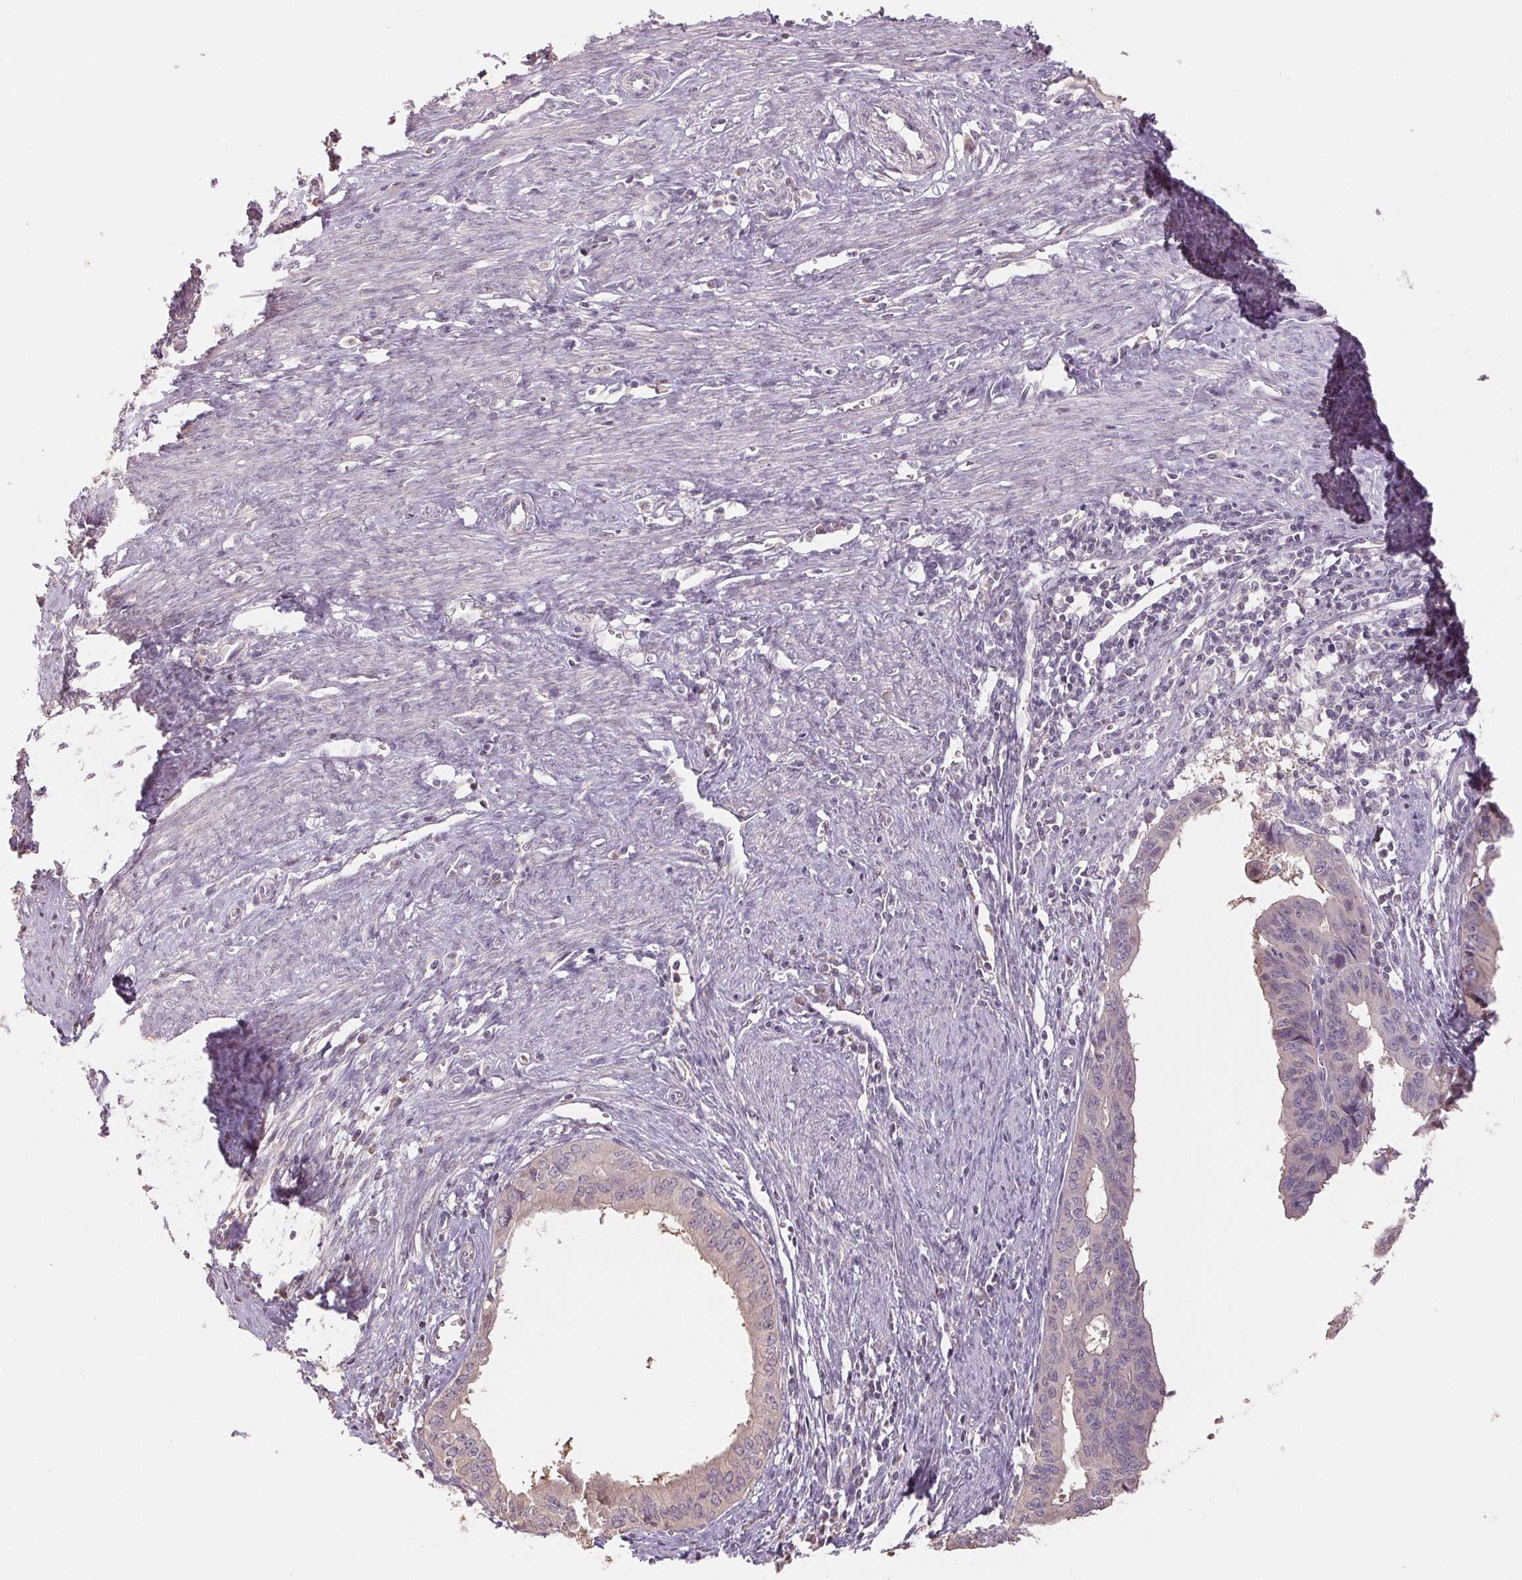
{"staining": {"intensity": "negative", "quantity": "none", "location": "none"}, "tissue": "endometrial cancer", "cell_type": "Tumor cells", "image_type": "cancer", "snomed": [{"axis": "morphology", "description": "Adenocarcinoma, NOS"}, {"axis": "topography", "description": "Endometrium"}], "caption": "This is an immunohistochemistry image of human endometrial cancer. There is no expression in tumor cells.", "gene": "COX14", "patient": {"sex": "female", "age": 65}}